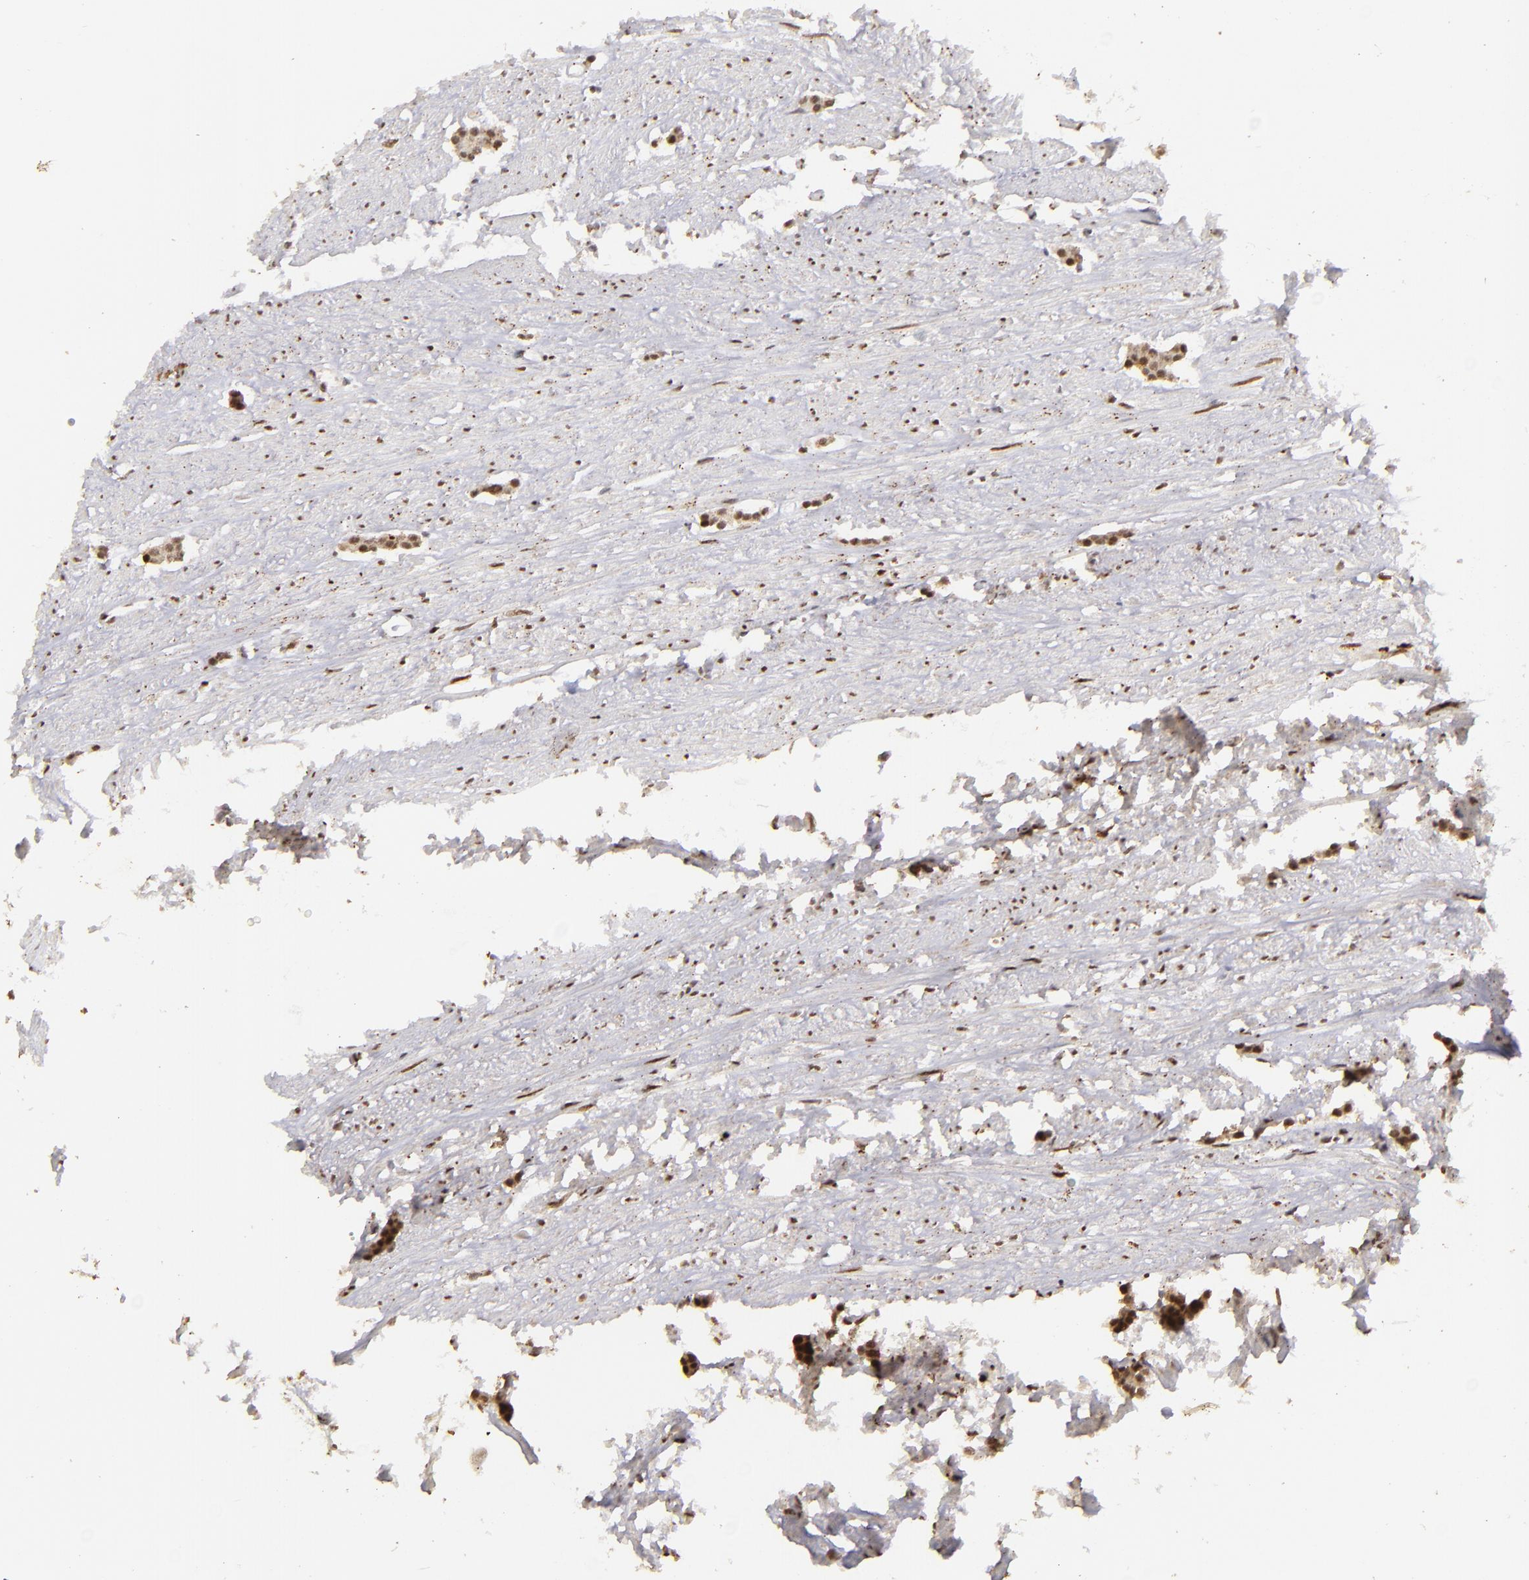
{"staining": {"intensity": "moderate", "quantity": ">75%", "location": "nuclear"}, "tissue": "carcinoid", "cell_type": "Tumor cells", "image_type": "cancer", "snomed": [{"axis": "morphology", "description": "Carcinoid, malignant, NOS"}, {"axis": "topography", "description": "Small intestine"}], "caption": "Carcinoid stained with immunohistochemistry (IHC) displays moderate nuclear positivity in approximately >75% of tumor cells.", "gene": "RXRG", "patient": {"sex": "male", "age": 60}}